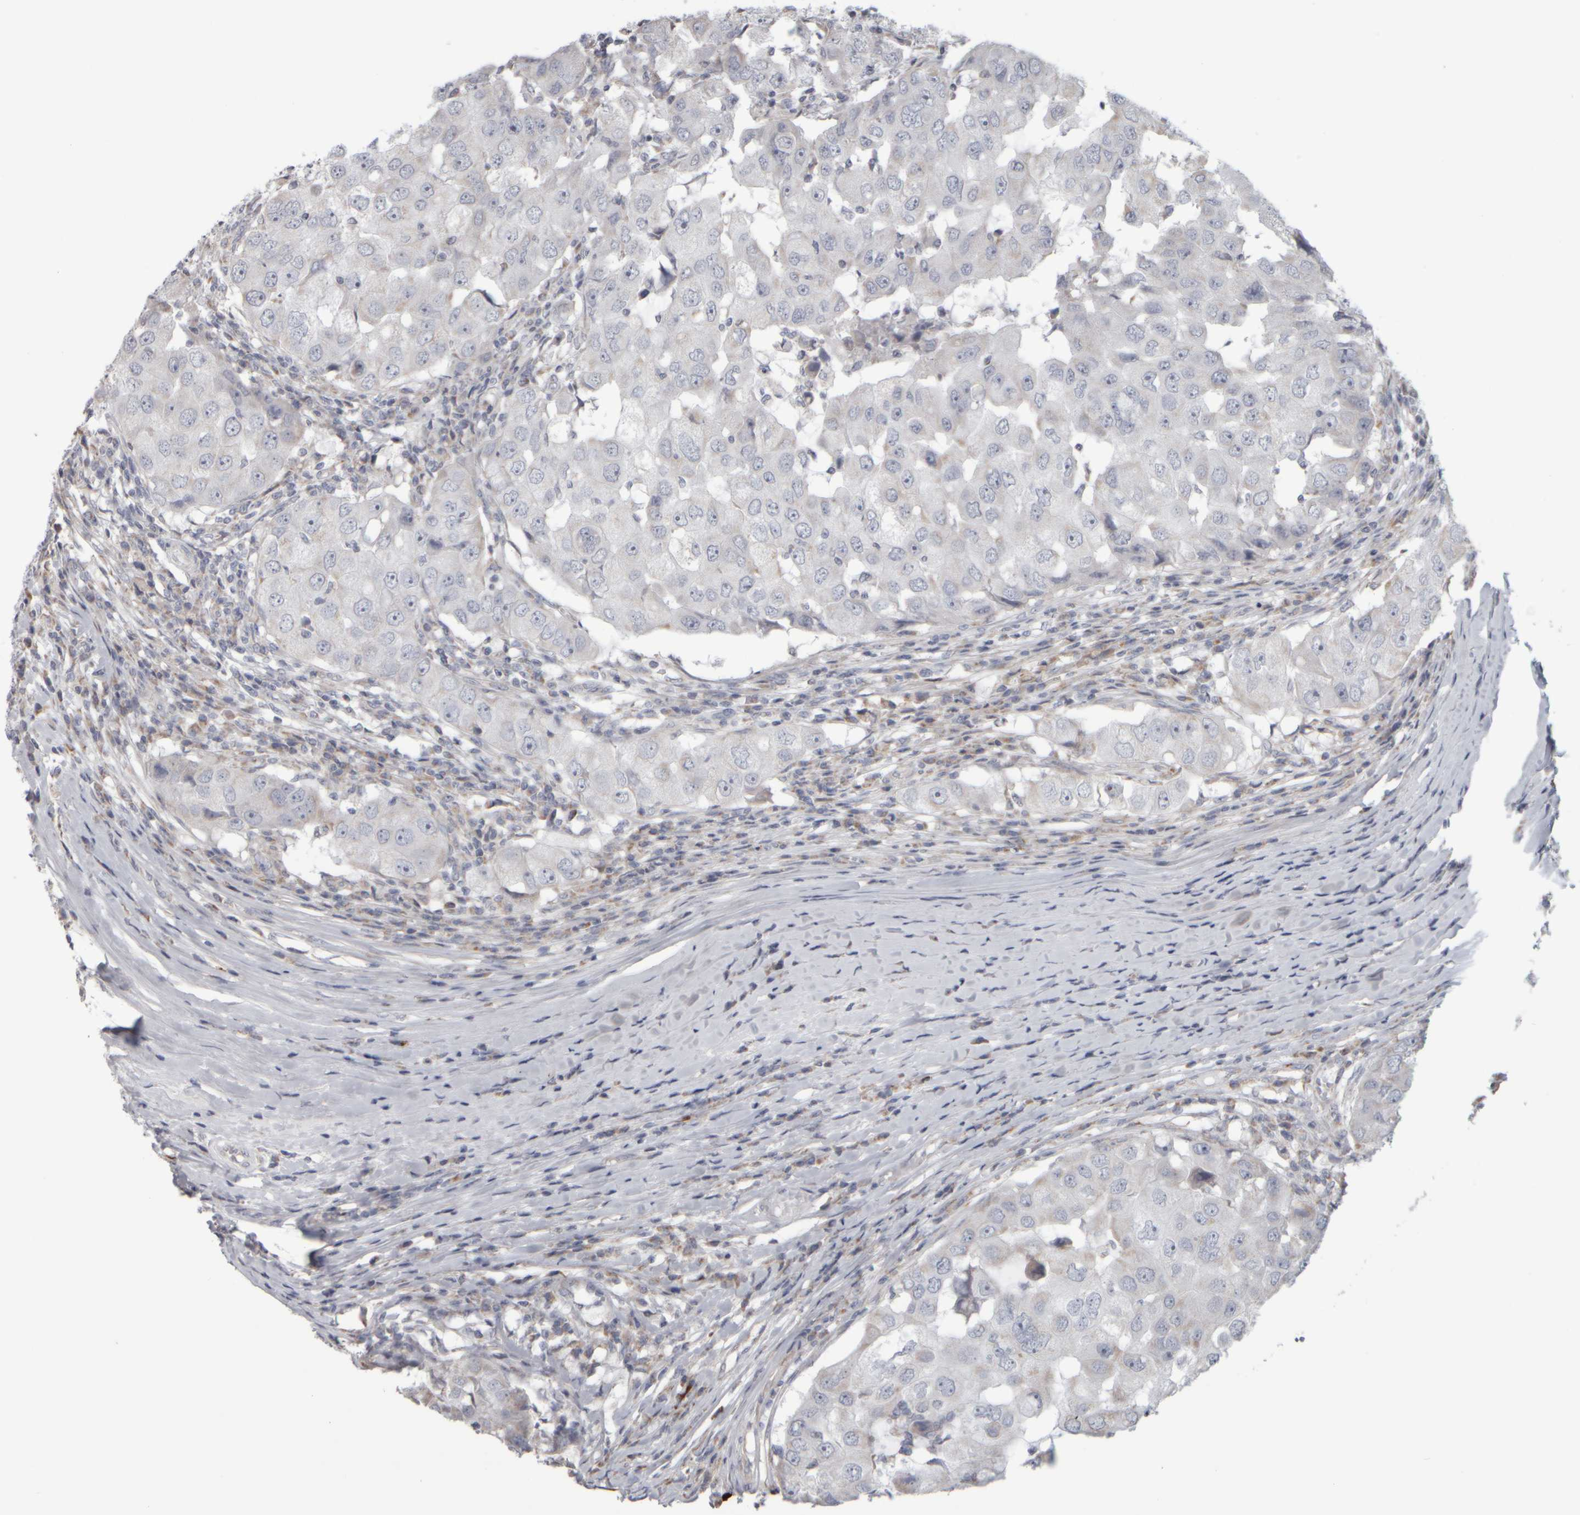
{"staining": {"intensity": "negative", "quantity": "none", "location": "none"}, "tissue": "breast cancer", "cell_type": "Tumor cells", "image_type": "cancer", "snomed": [{"axis": "morphology", "description": "Duct carcinoma"}, {"axis": "topography", "description": "Breast"}], "caption": "A high-resolution image shows immunohistochemistry (IHC) staining of breast invasive ductal carcinoma, which demonstrates no significant staining in tumor cells.", "gene": "SCO1", "patient": {"sex": "female", "age": 27}}